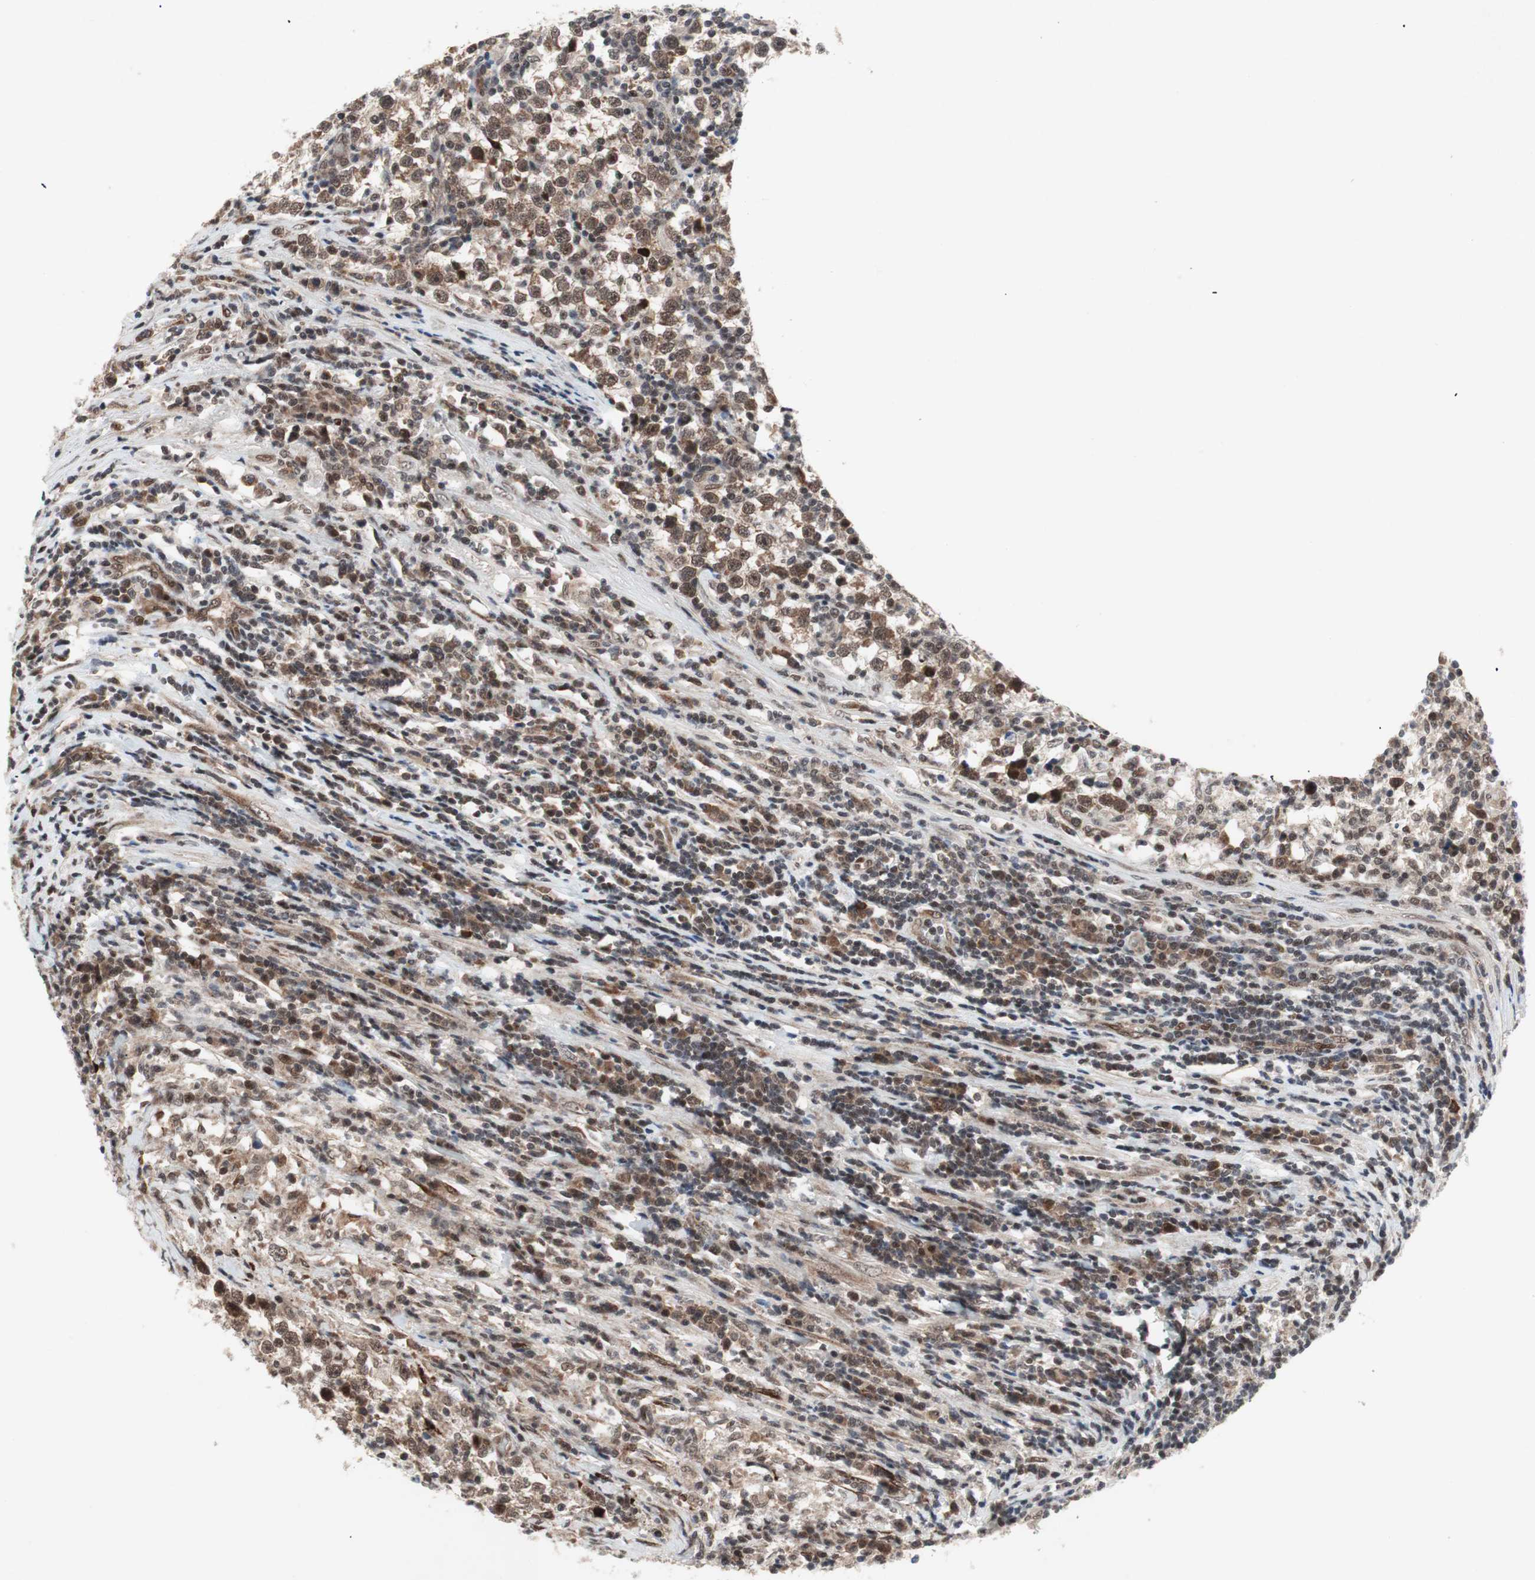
{"staining": {"intensity": "moderate", "quantity": ">75%", "location": "cytoplasmic/membranous,nuclear"}, "tissue": "testis cancer", "cell_type": "Tumor cells", "image_type": "cancer", "snomed": [{"axis": "morphology", "description": "Seminoma, NOS"}, {"axis": "topography", "description": "Testis"}], "caption": "A high-resolution histopathology image shows immunohistochemistry staining of seminoma (testis), which reveals moderate cytoplasmic/membranous and nuclear staining in about >75% of tumor cells. (Brightfield microscopy of DAB IHC at high magnification).", "gene": "TCF12", "patient": {"sex": "male", "age": 43}}